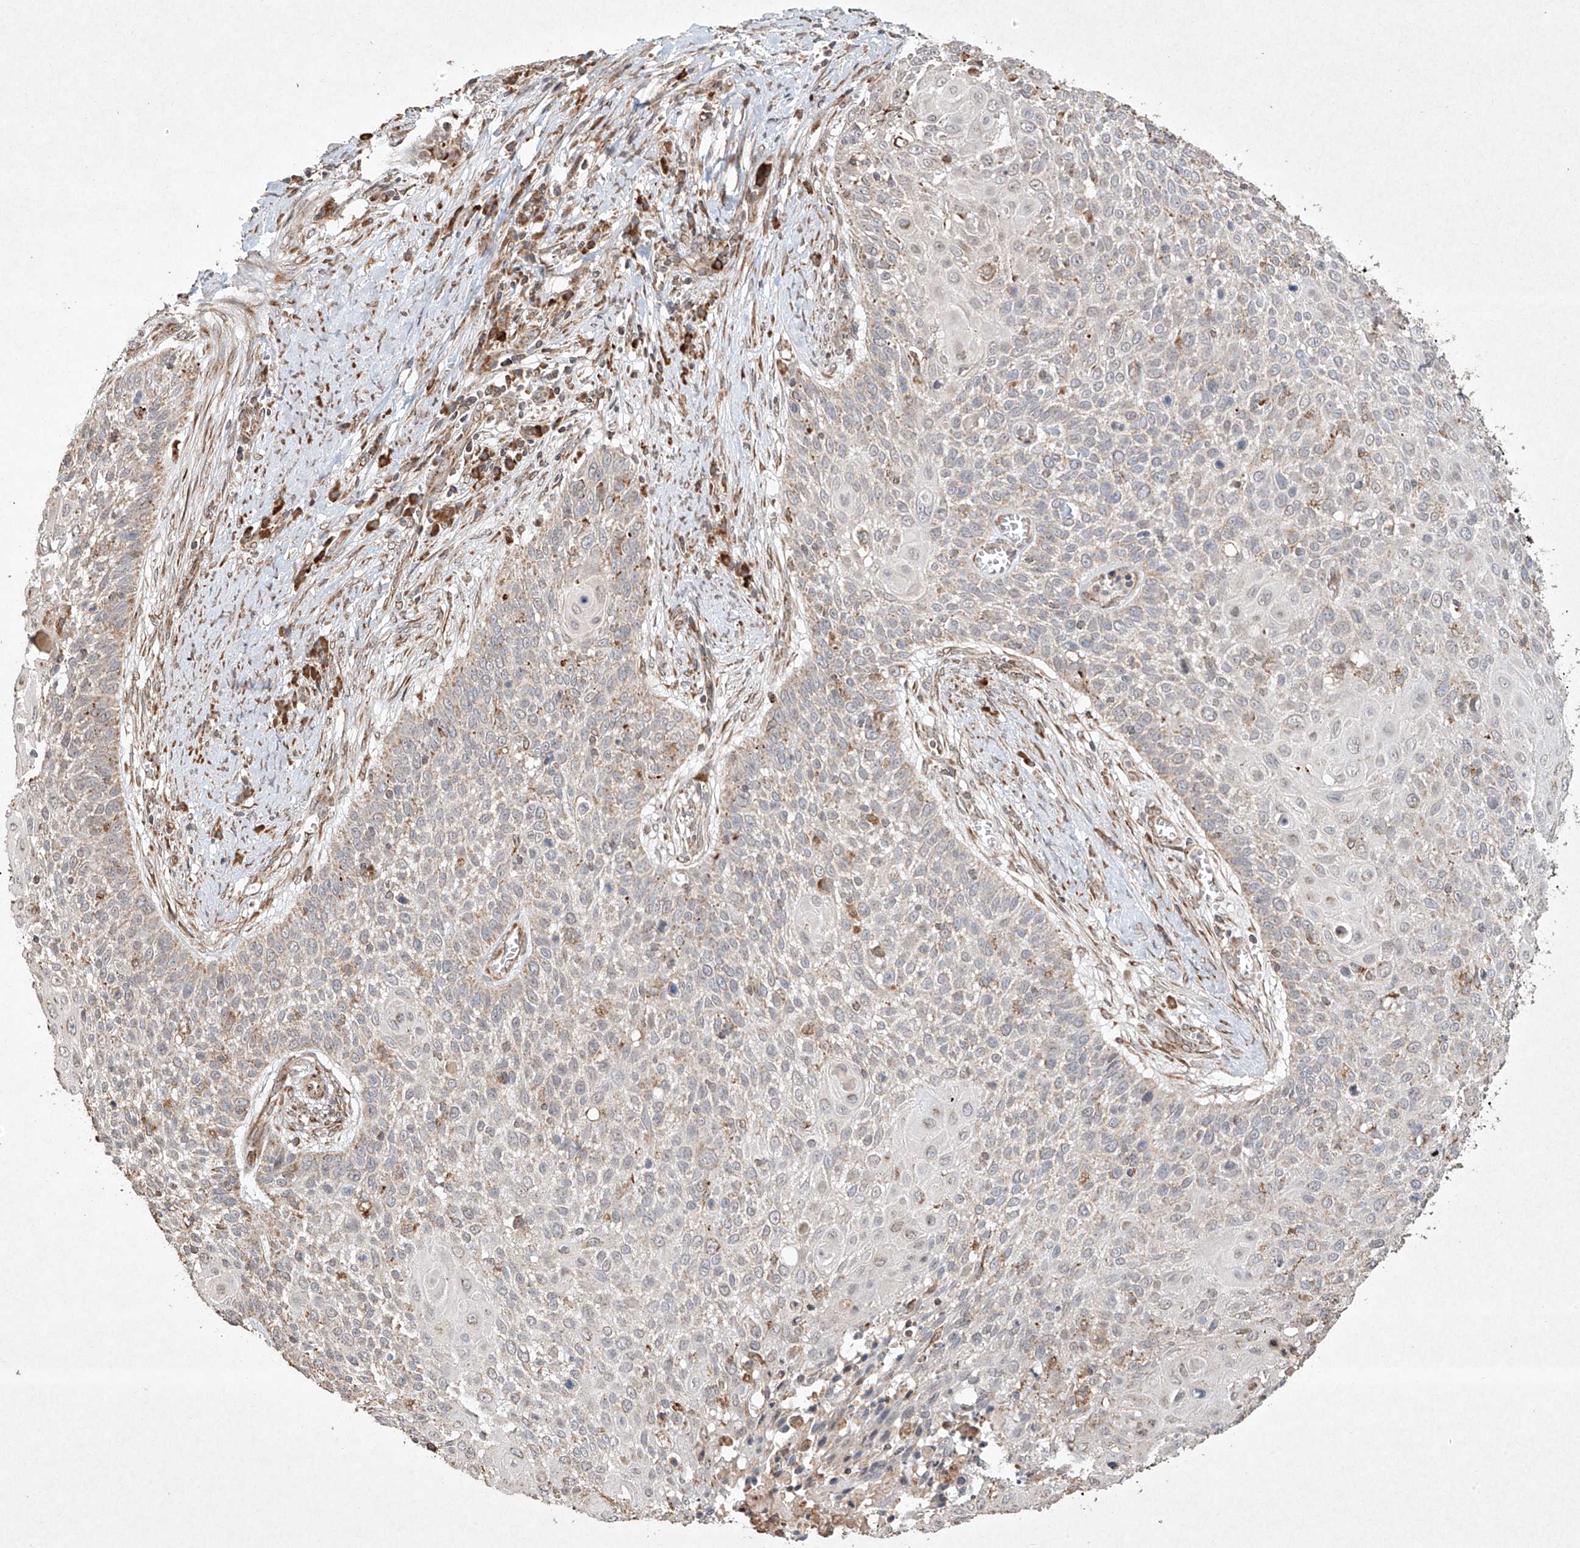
{"staining": {"intensity": "weak", "quantity": "<25%", "location": "cytoplasmic/membranous"}, "tissue": "cervical cancer", "cell_type": "Tumor cells", "image_type": "cancer", "snomed": [{"axis": "morphology", "description": "Squamous cell carcinoma, NOS"}, {"axis": "topography", "description": "Cervix"}], "caption": "A photomicrograph of human cervical squamous cell carcinoma is negative for staining in tumor cells. (DAB (3,3'-diaminobenzidine) immunohistochemistry (IHC), high magnification).", "gene": "SEMA3B", "patient": {"sex": "female", "age": 39}}